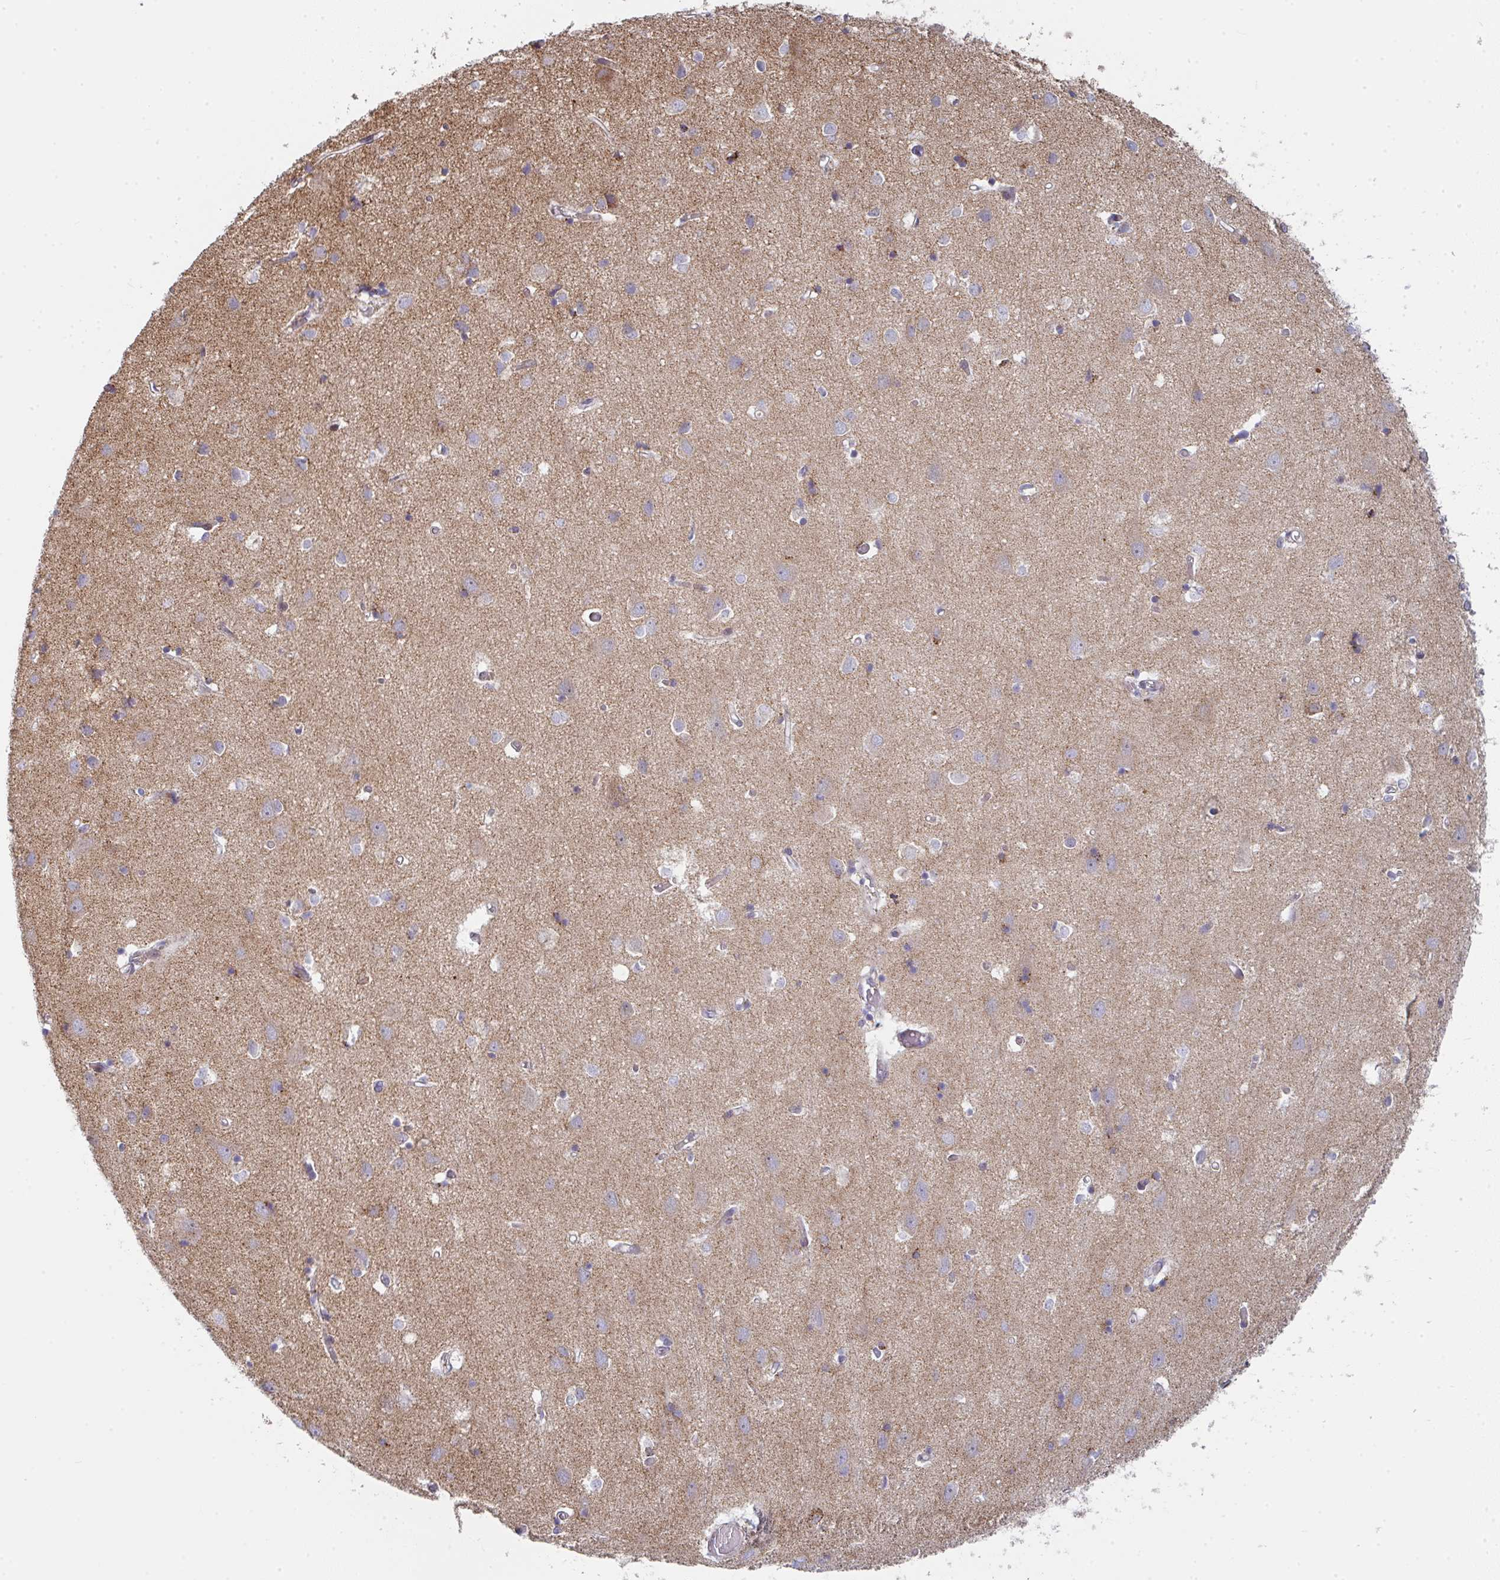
{"staining": {"intensity": "negative", "quantity": "none", "location": "none"}, "tissue": "cerebral cortex", "cell_type": "Endothelial cells", "image_type": "normal", "snomed": [{"axis": "morphology", "description": "Normal tissue, NOS"}, {"axis": "topography", "description": "Cerebral cortex"}], "caption": "DAB (3,3'-diaminobenzidine) immunohistochemical staining of benign cerebral cortex reveals no significant staining in endothelial cells. (DAB (3,3'-diaminobenzidine) immunohistochemistry (IHC), high magnification).", "gene": "PRKCH", "patient": {"sex": "male", "age": 70}}